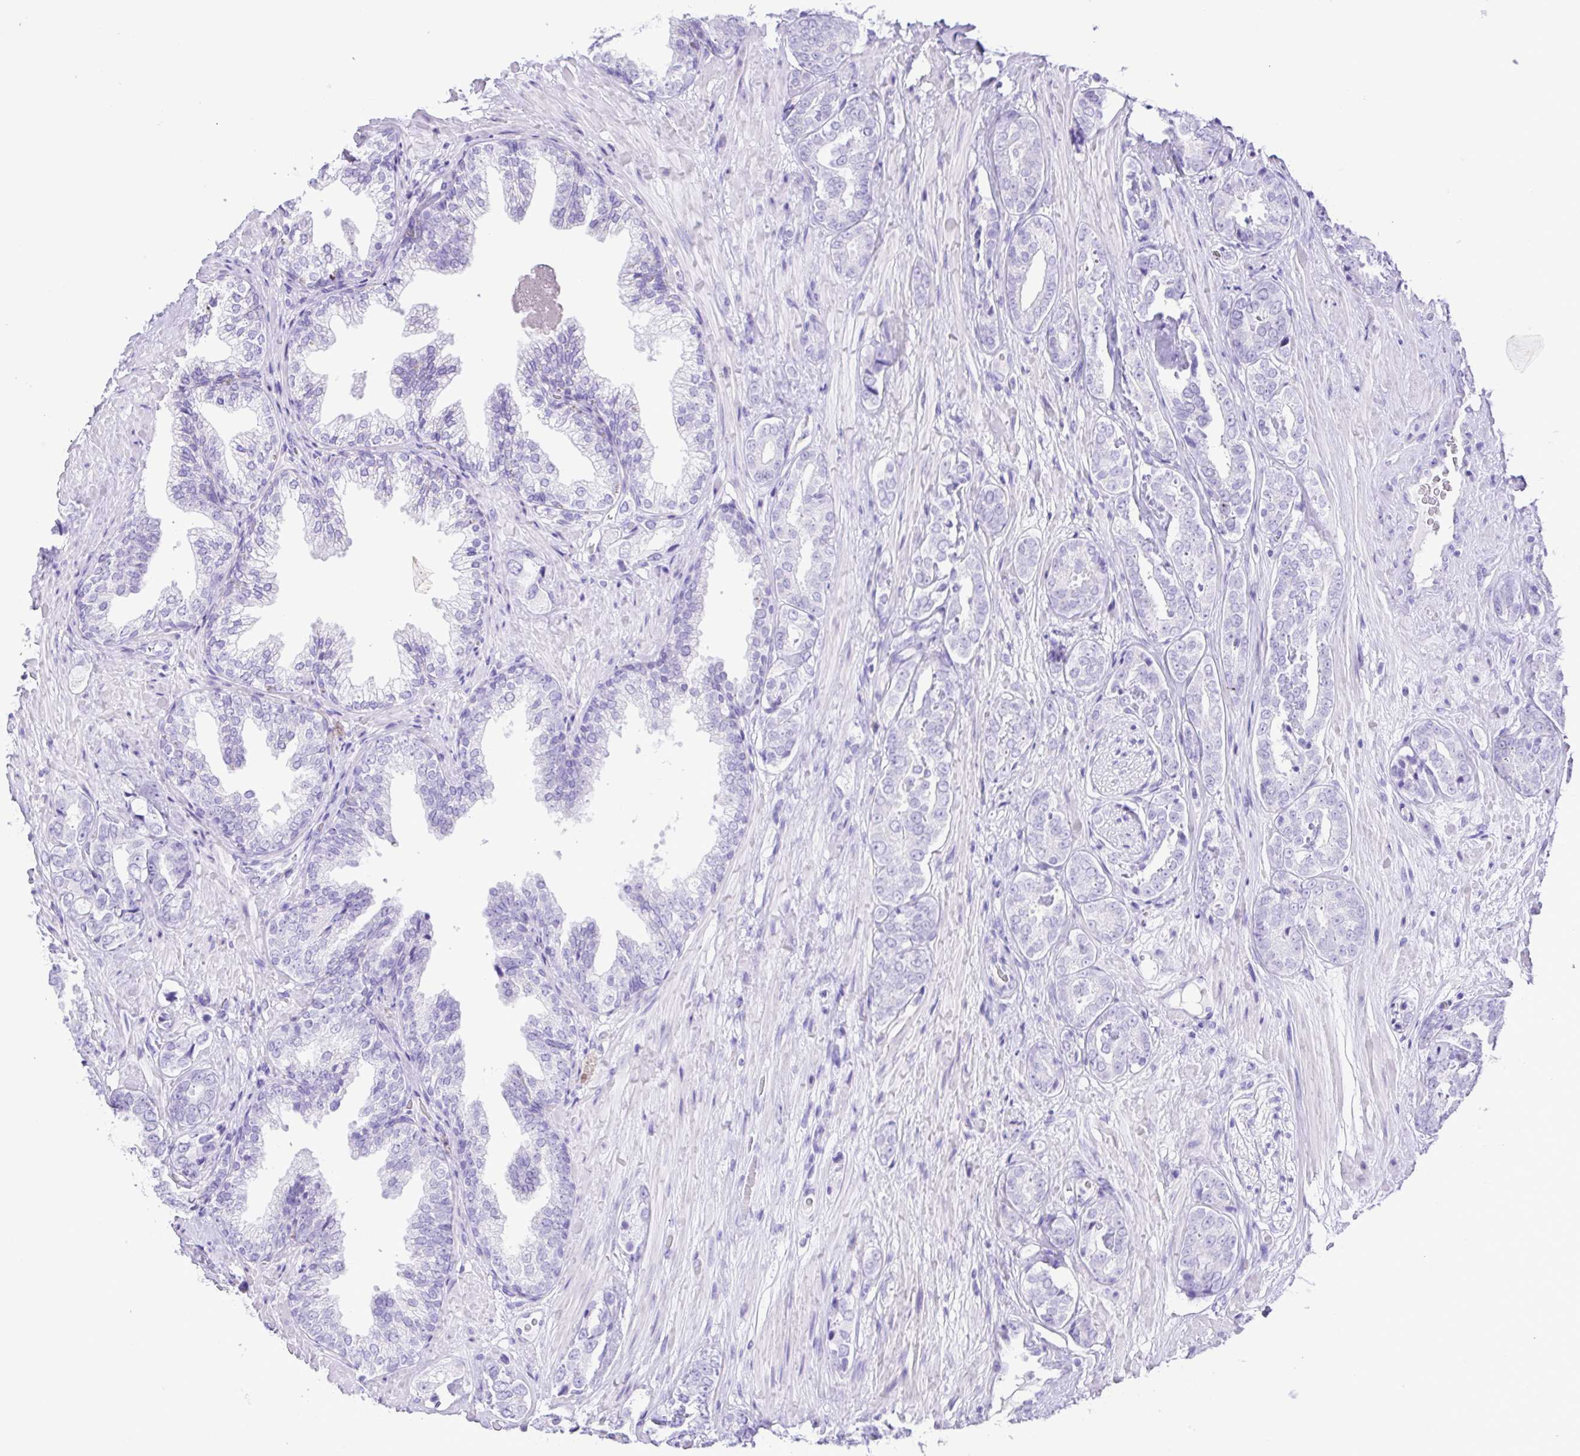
{"staining": {"intensity": "negative", "quantity": "none", "location": "none"}, "tissue": "prostate cancer", "cell_type": "Tumor cells", "image_type": "cancer", "snomed": [{"axis": "morphology", "description": "Adenocarcinoma, High grade"}, {"axis": "topography", "description": "Prostate"}], "caption": "Protein analysis of prostate cancer (adenocarcinoma (high-grade)) demonstrates no significant staining in tumor cells. (Stains: DAB immunohistochemistry with hematoxylin counter stain, Microscopy: brightfield microscopy at high magnification).", "gene": "CASP14", "patient": {"sex": "male", "age": 71}}